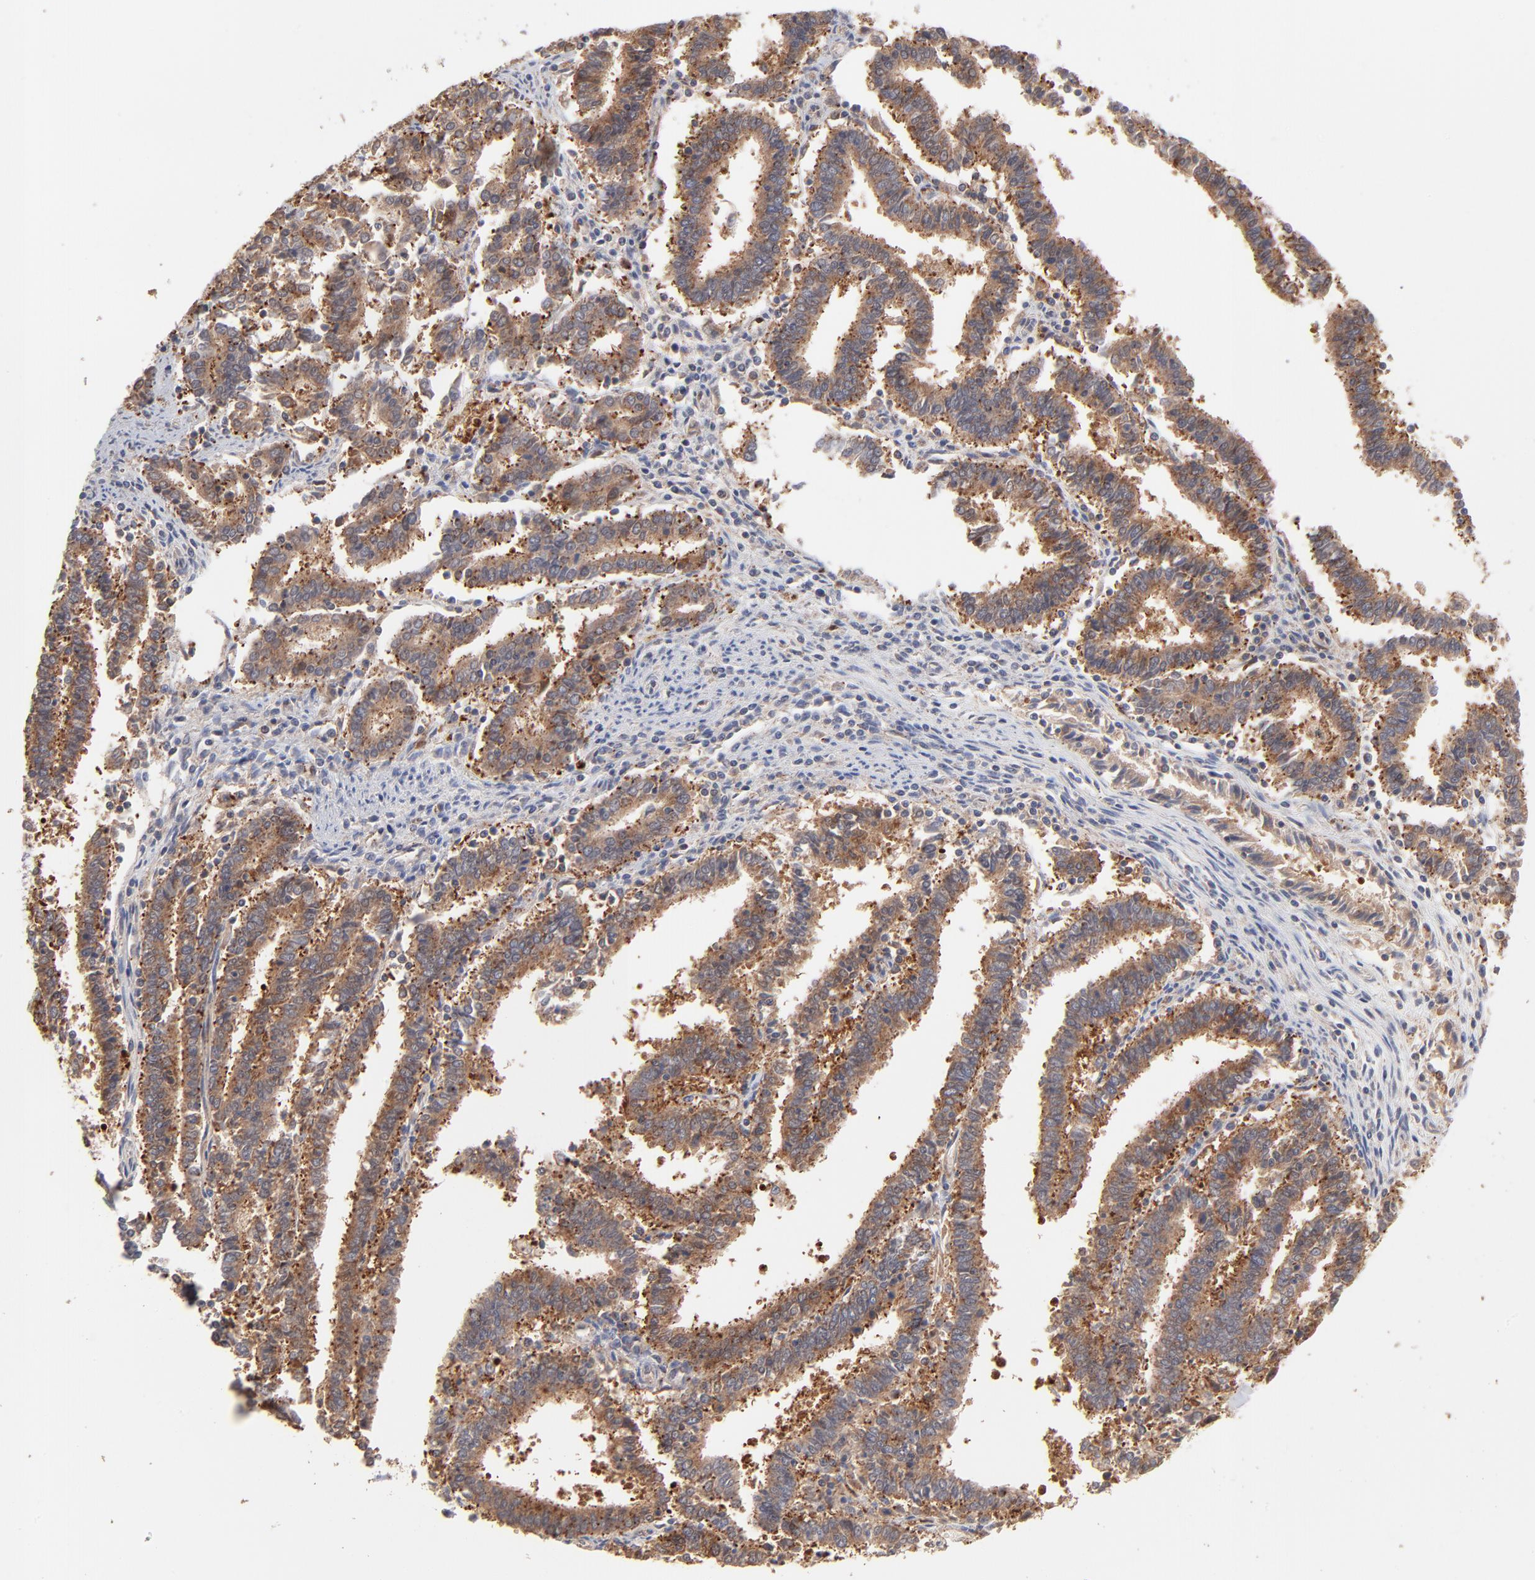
{"staining": {"intensity": "strong", "quantity": ">75%", "location": "cytoplasmic/membranous"}, "tissue": "endometrial cancer", "cell_type": "Tumor cells", "image_type": "cancer", "snomed": [{"axis": "morphology", "description": "Adenocarcinoma, NOS"}, {"axis": "topography", "description": "Uterus"}], "caption": "Approximately >75% of tumor cells in human endometrial cancer (adenocarcinoma) reveal strong cytoplasmic/membranous protein staining as visualized by brown immunohistochemical staining.", "gene": "IVNS1ABP", "patient": {"sex": "female", "age": 83}}